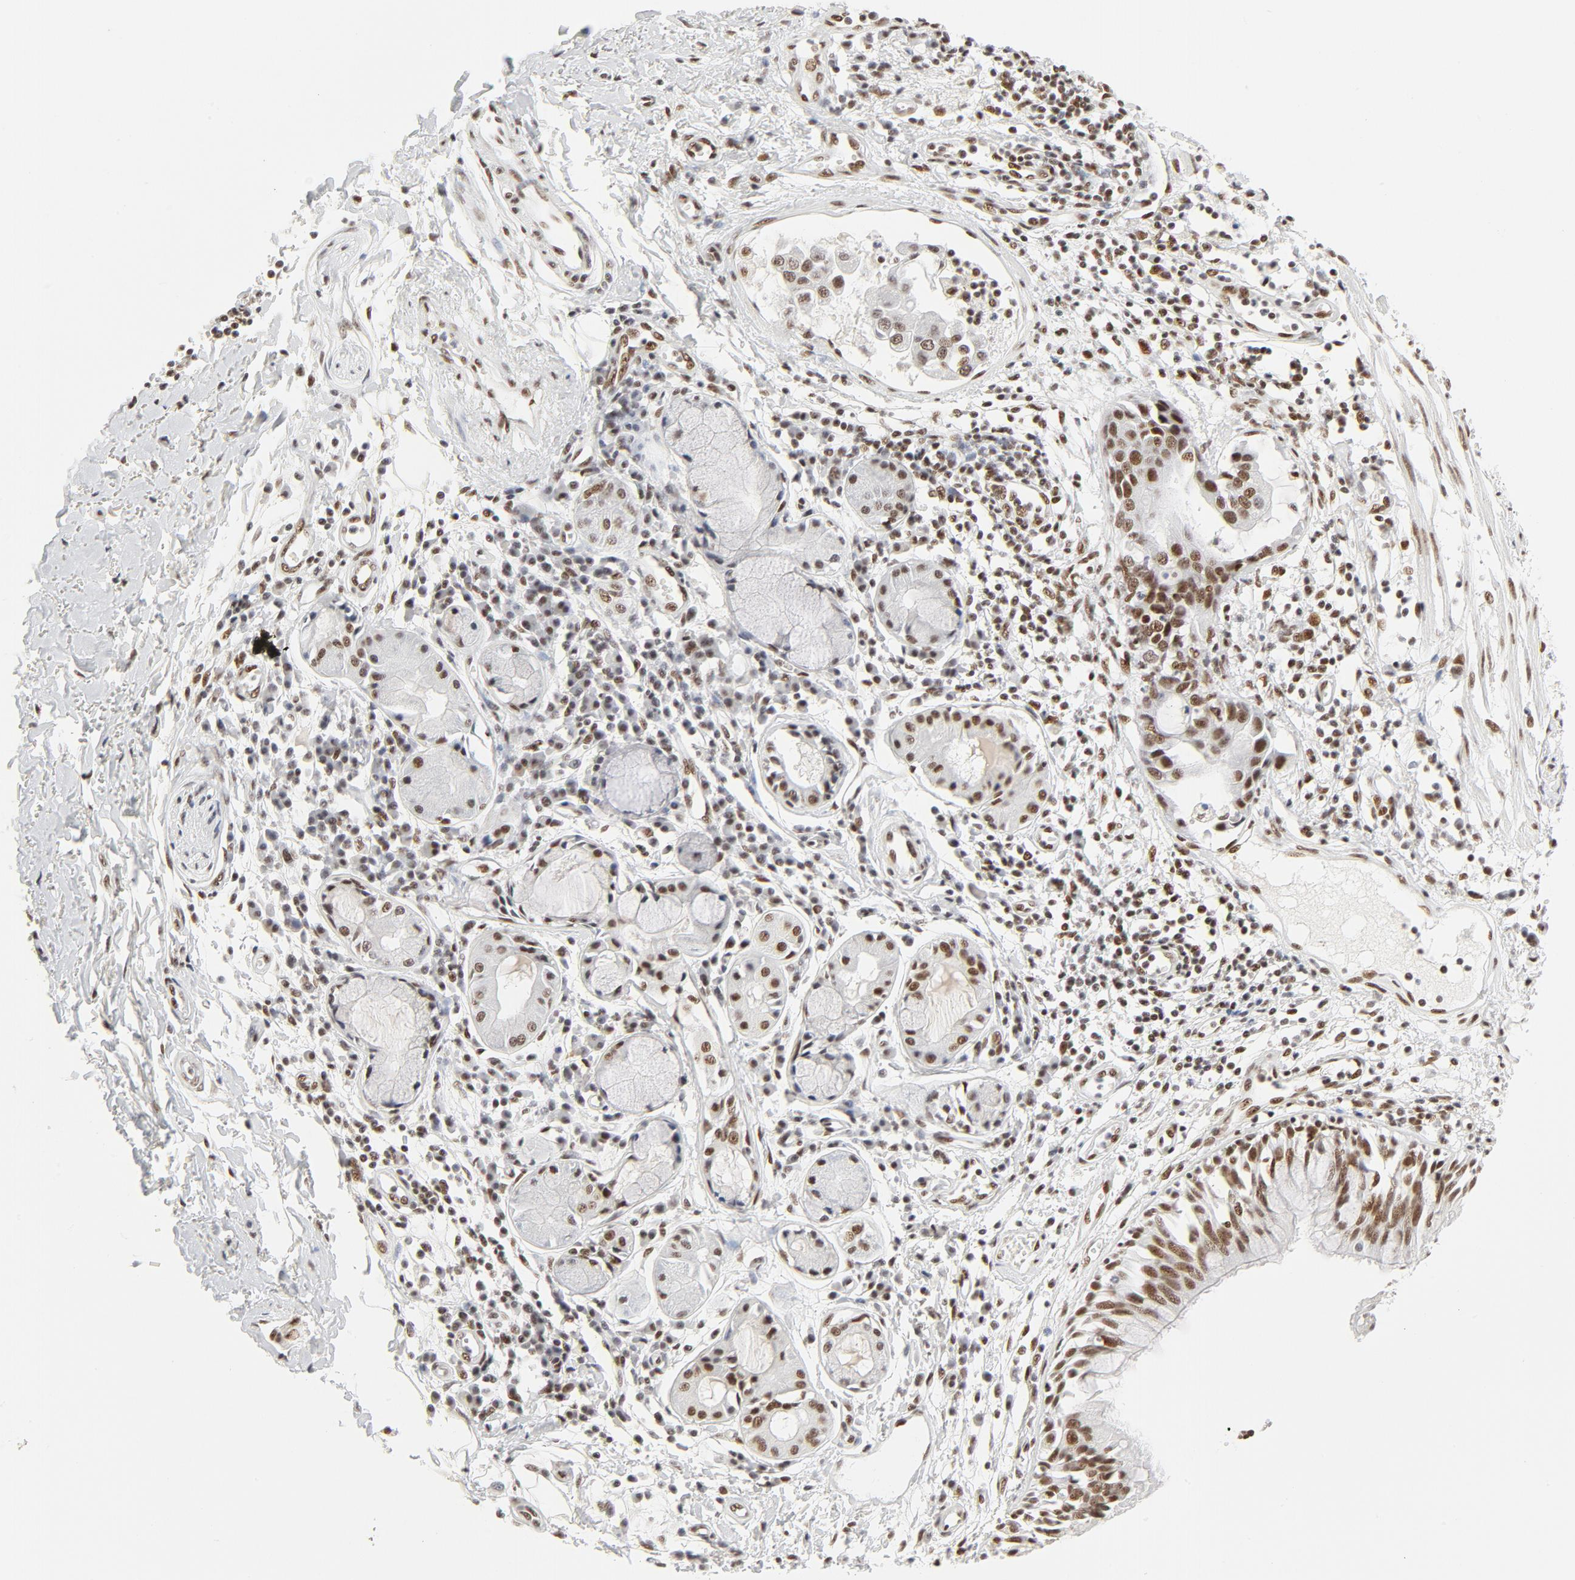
{"staining": {"intensity": "strong", "quantity": ">75%", "location": "nuclear"}, "tissue": "adipose tissue", "cell_type": "Adipocytes", "image_type": "normal", "snomed": [{"axis": "morphology", "description": "Normal tissue, NOS"}, {"axis": "morphology", "description": "Adenocarcinoma, NOS"}, {"axis": "topography", "description": "Cartilage tissue"}, {"axis": "topography", "description": "Bronchus"}, {"axis": "topography", "description": "Lung"}], "caption": "A brown stain highlights strong nuclear expression of a protein in adipocytes of benign human adipose tissue. The staining is performed using DAB brown chromogen to label protein expression. The nuclei are counter-stained blue using hematoxylin.", "gene": "GTF2H1", "patient": {"sex": "female", "age": 67}}